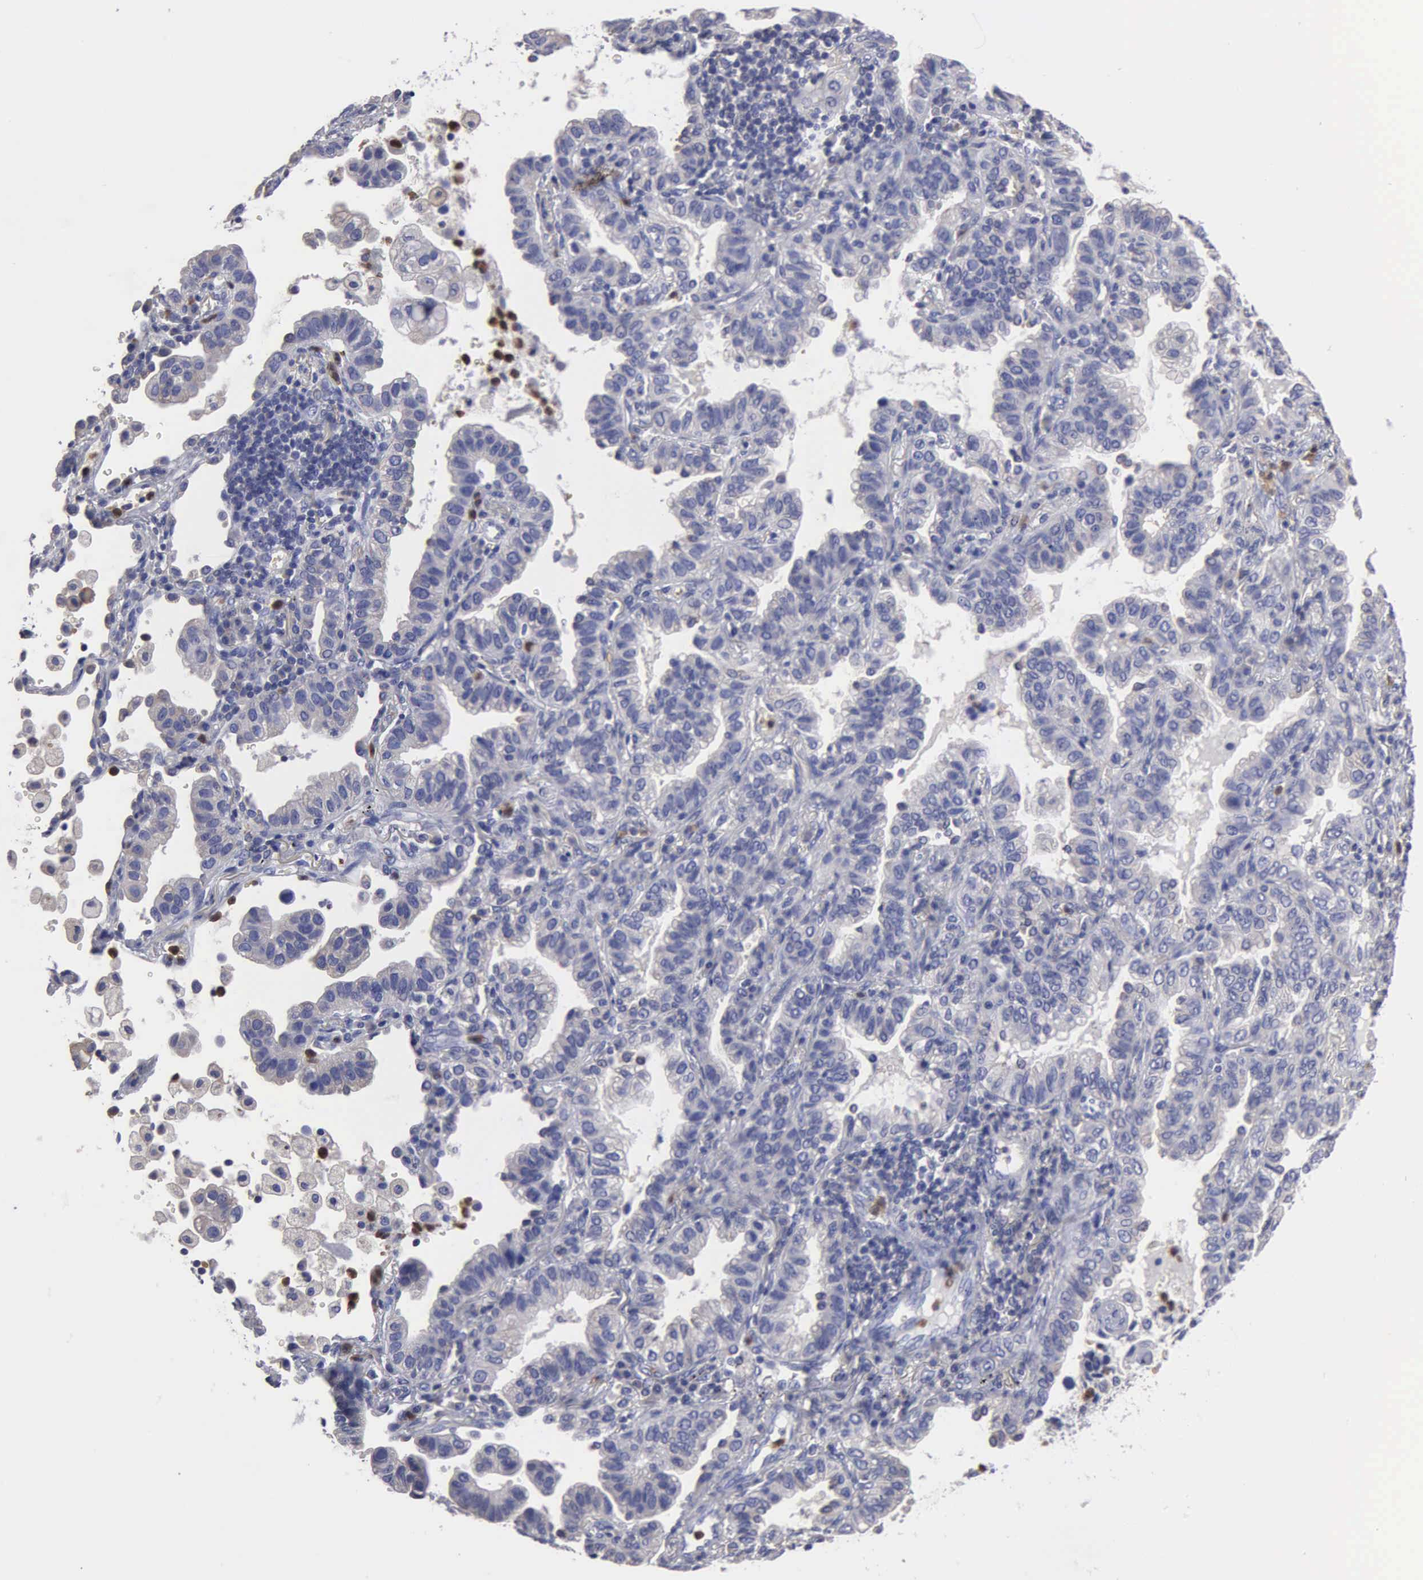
{"staining": {"intensity": "negative", "quantity": "none", "location": "none"}, "tissue": "lung cancer", "cell_type": "Tumor cells", "image_type": "cancer", "snomed": [{"axis": "morphology", "description": "Adenocarcinoma, NOS"}, {"axis": "topography", "description": "Lung"}], "caption": "A photomicrograph of human adenocarcinoma (lung) is negative for staining in tumor cells.", "gene": "G6PD", "patient": {"sex": "female", "age": 50}}